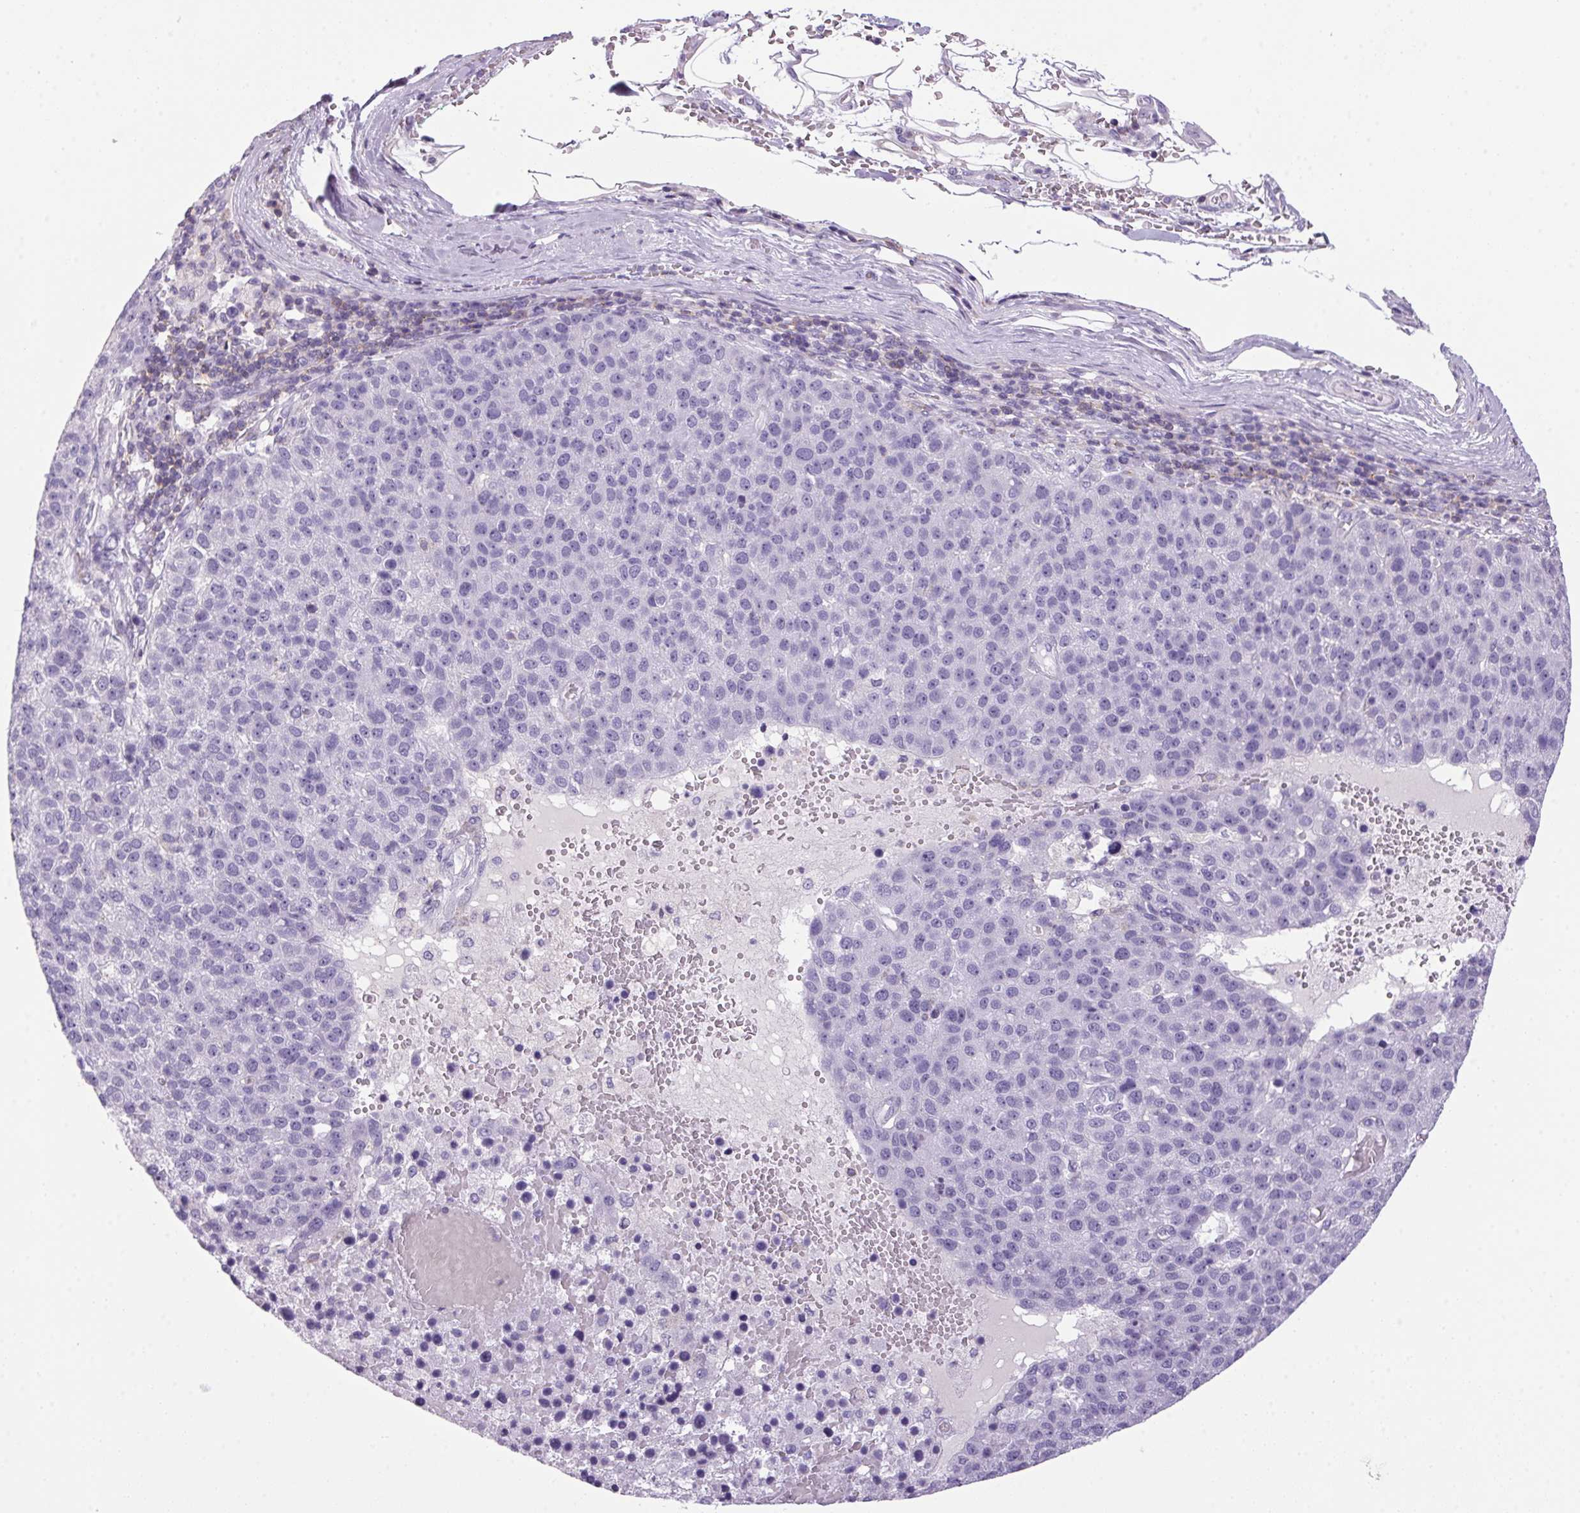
{"staining": {"intensity": "negative", "quantity": "none", "location": "none"}, "tissue": "pancreatic cancer", "cell_type": "Tumor cells", "image_type": "cancer", "snomed": [{"axis": "morphology", "description": "Adenocarcinoma, NOS"}, {"axis": "topography", "description": "Pancreas"}], "caption": "DAB immunohistochemical staining of human adenocarcinoma (pancreatic) reveals no significant positivity in tumor cells.", "gene": "S100A2", "patient": {"sex": "female", "age": 61}}